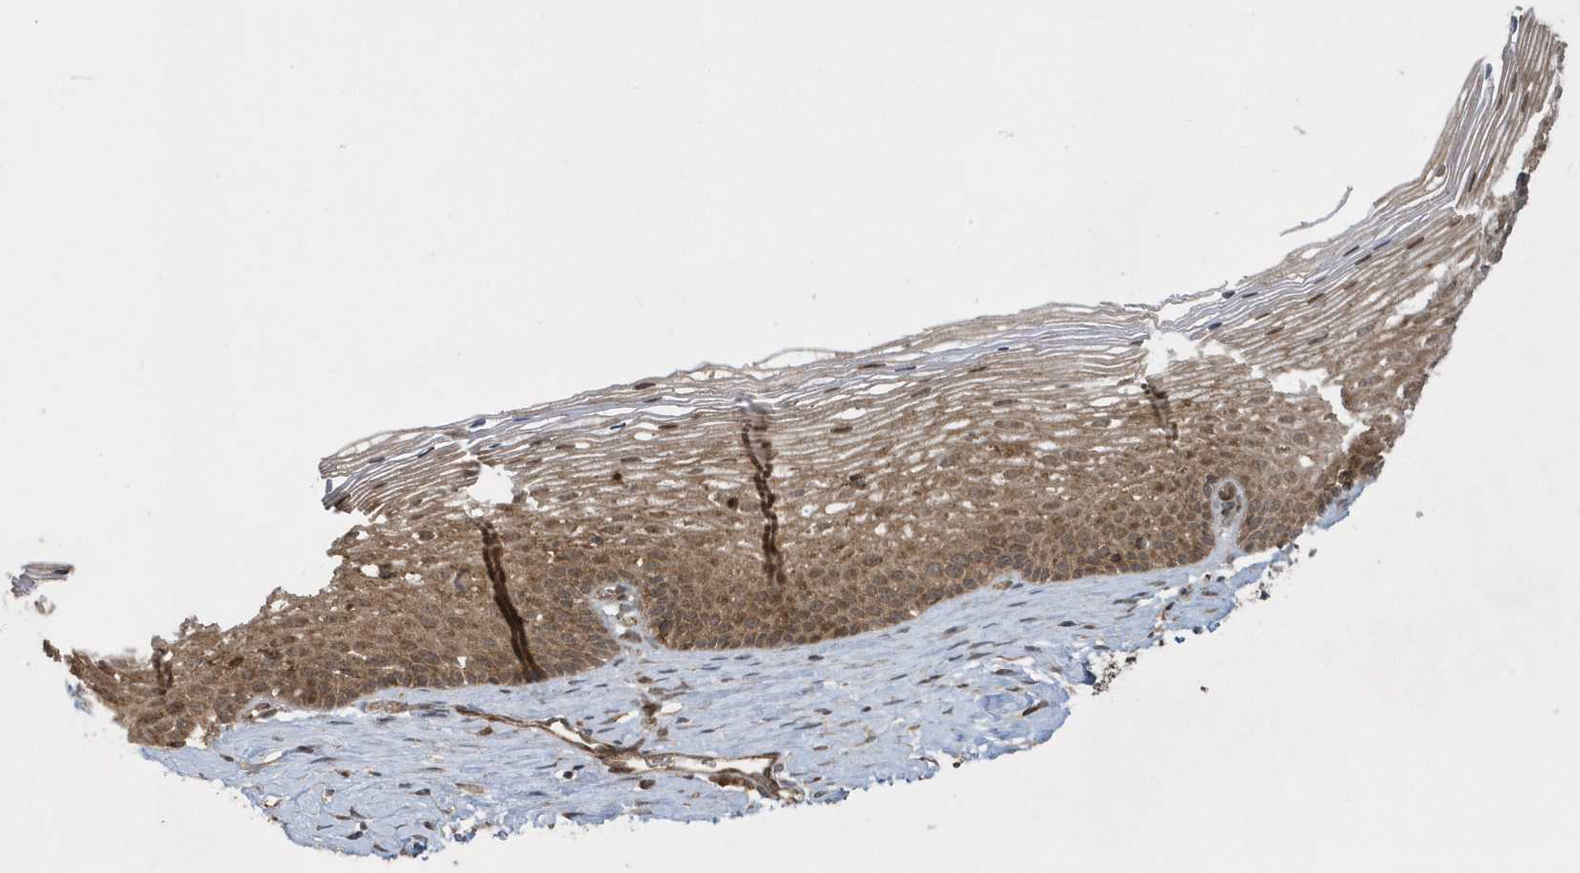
{"staining": {"intensity": "moderate", "quantity": ">75%", "location": "cytoplasmic/membranous,nuclear"}, "tissue": "cervix", "cell_type": "Glandular cells", "image_type": "normal", "snomed": [{"axis": "morphology", "description": "Normal tissue, NOS"}, {"axis": "topography", "description": "Cervix"}], "caption": "Protein staining of unremarkable cervix displays moderate cytoplasmic/membranous,nuclear expression in about >75% of glandular cells.", "gene": "STAMBP", "patient": {"sex": "female", "age": 33}}